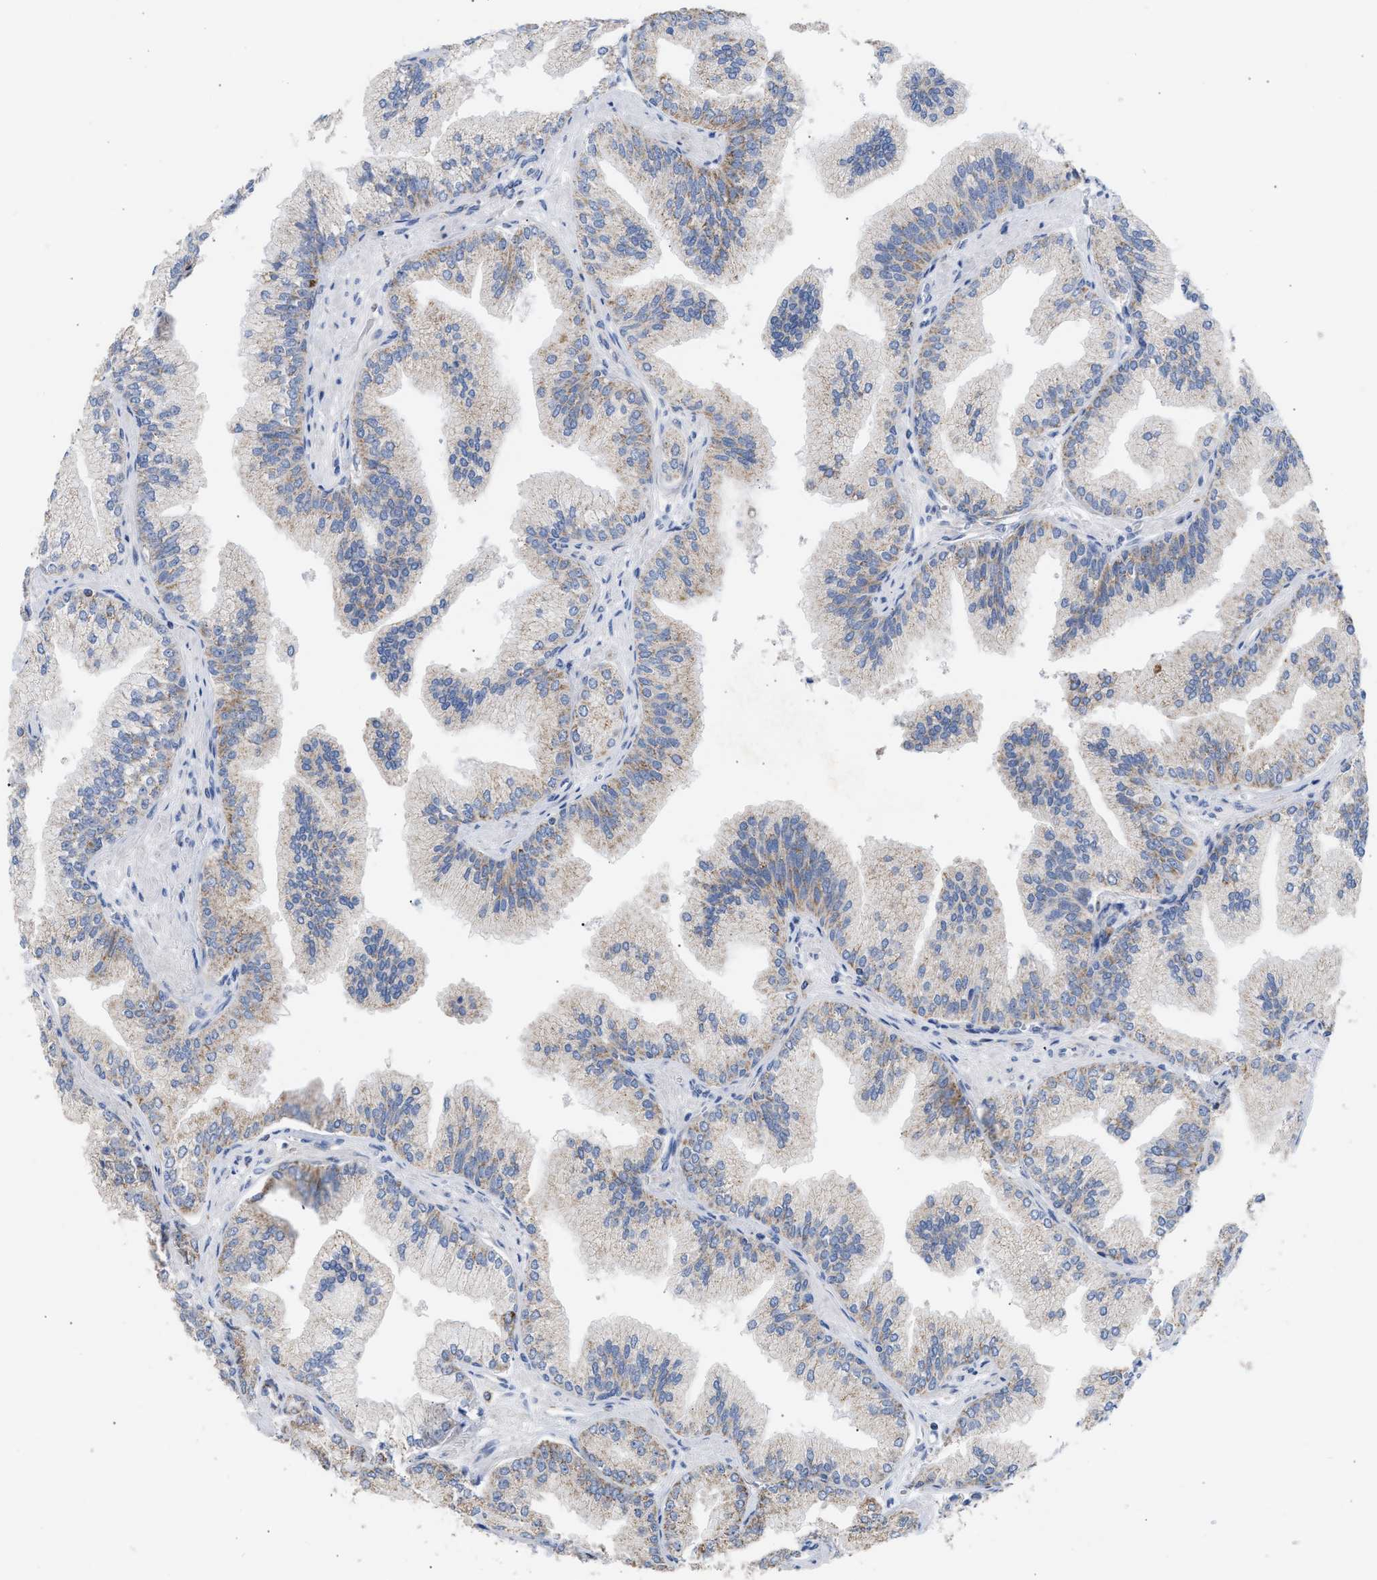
{"staining": {"intensity": "moderate", "quantity": ">75%", "location": "cytoplasmic/membranous"}, "tissue": "prostate cancer", "cell_type": "Tumor cells", "image_type": "cancer", "snomed": [{"axis": "morphology", "description": "Adenocarcinoma, Low grade"}, {"axis": "topography", "description": "Prostate"}], "caption": "Human prostate cancer (low-grade adenocarcinoma) stained with a brown dye reveals moderate cytoplasmic/membranous positive positivity in approximately >75% of tumor cells.", "gene": "ACOT13", "patient": {"sex": "male", "age": 52}}